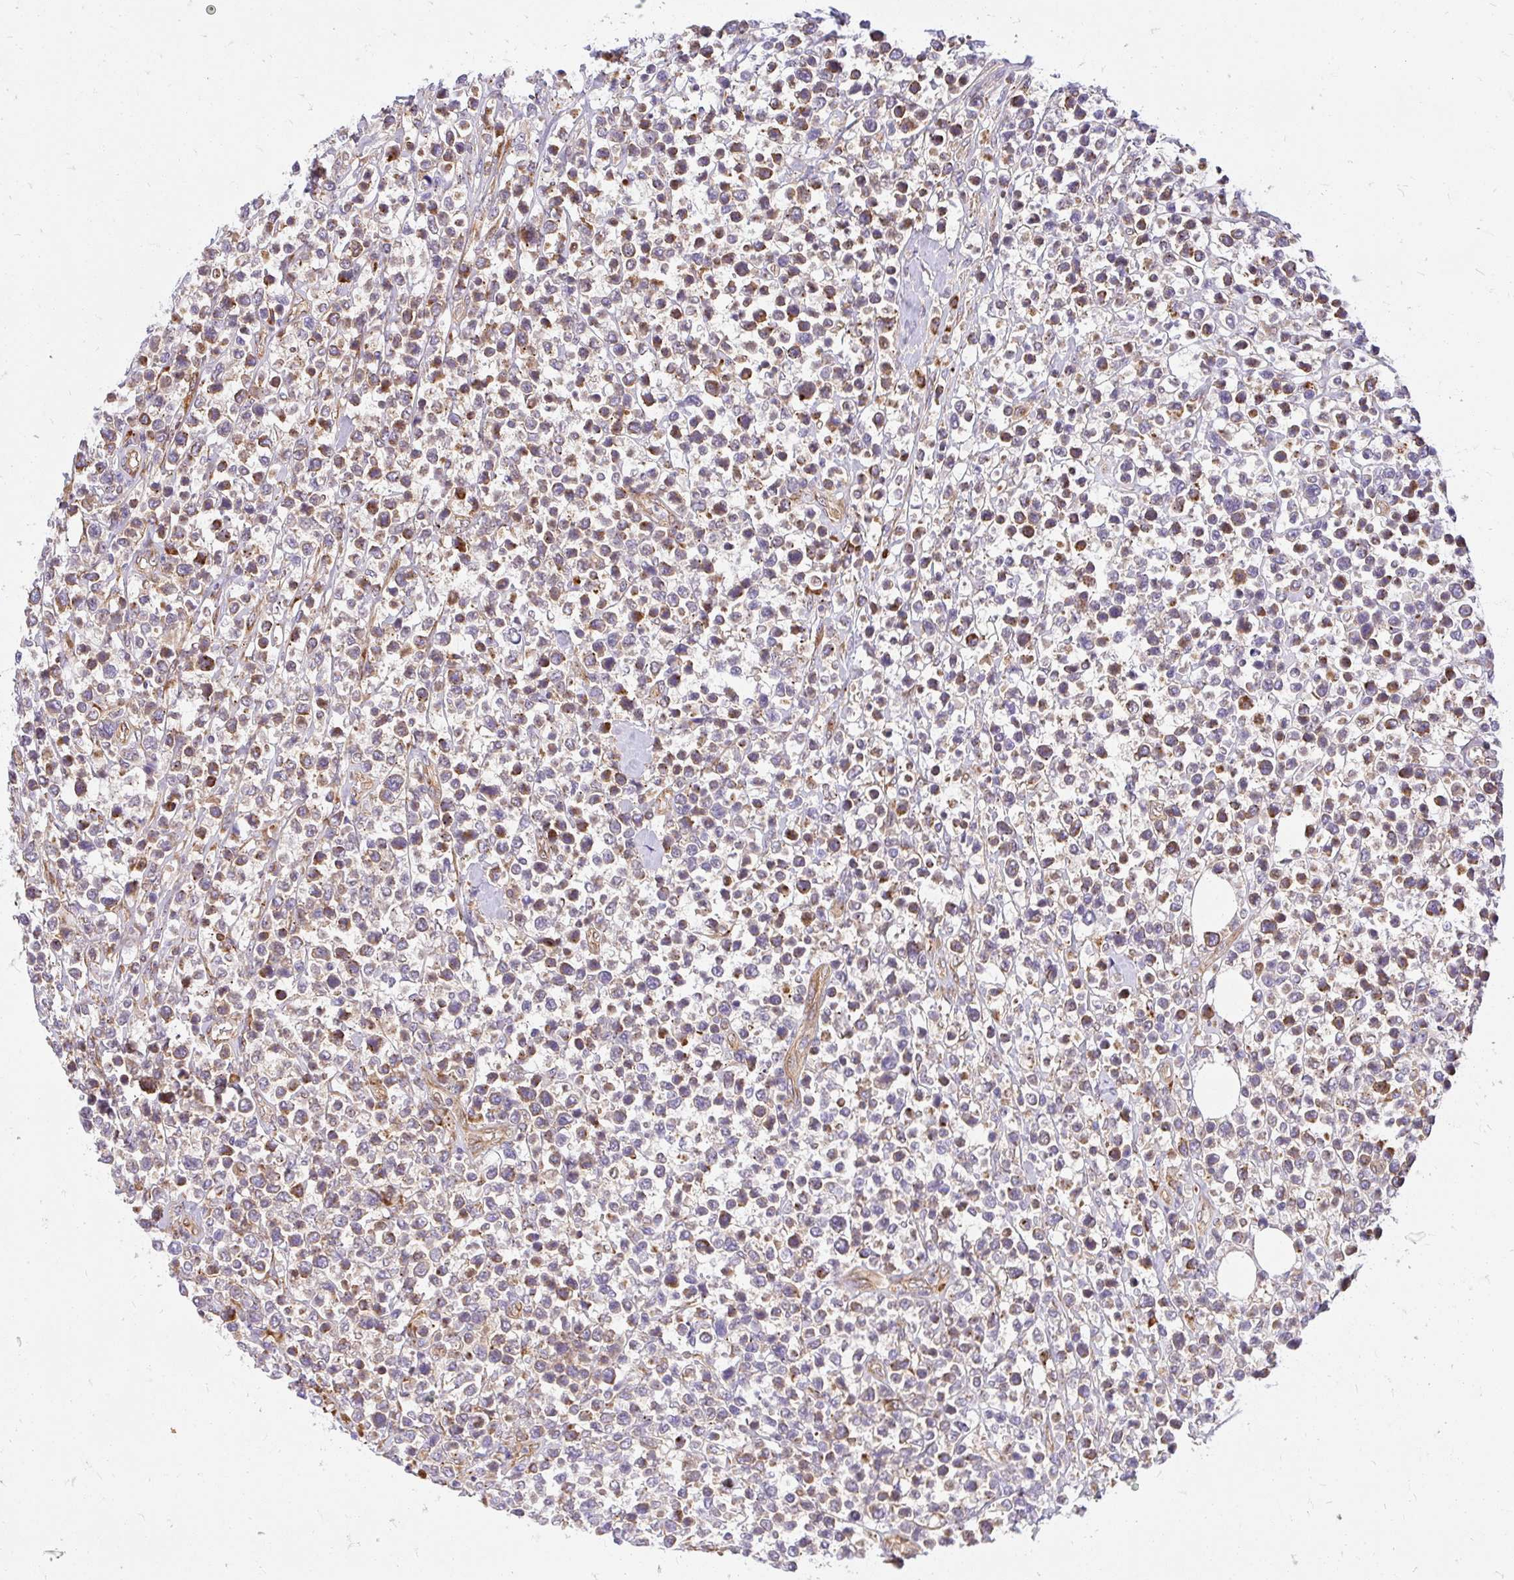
{"staining": {"intensity": "moderate", "quantity": "25%-75%", "location": "cytoplasmic/membranous"}, "tissue": "lymphoma", "cell_type": "Tumor cells", "image_type": "cancer", "snomed": [{"axis": "morphology", "description": "Malignant lymphoma, non-Hodgkin's type, Low grade"}, {"axis": "topography", "description": "Lymph node"}], "caption": "There is medium levels of moderate cytoplasmic/membranous expression in tumor cells of lymphoma, as demonstrated by immunohistochemical staining (brown color).", "gene": "RSKR", "patient": {"sex": "male", "age": 60}}